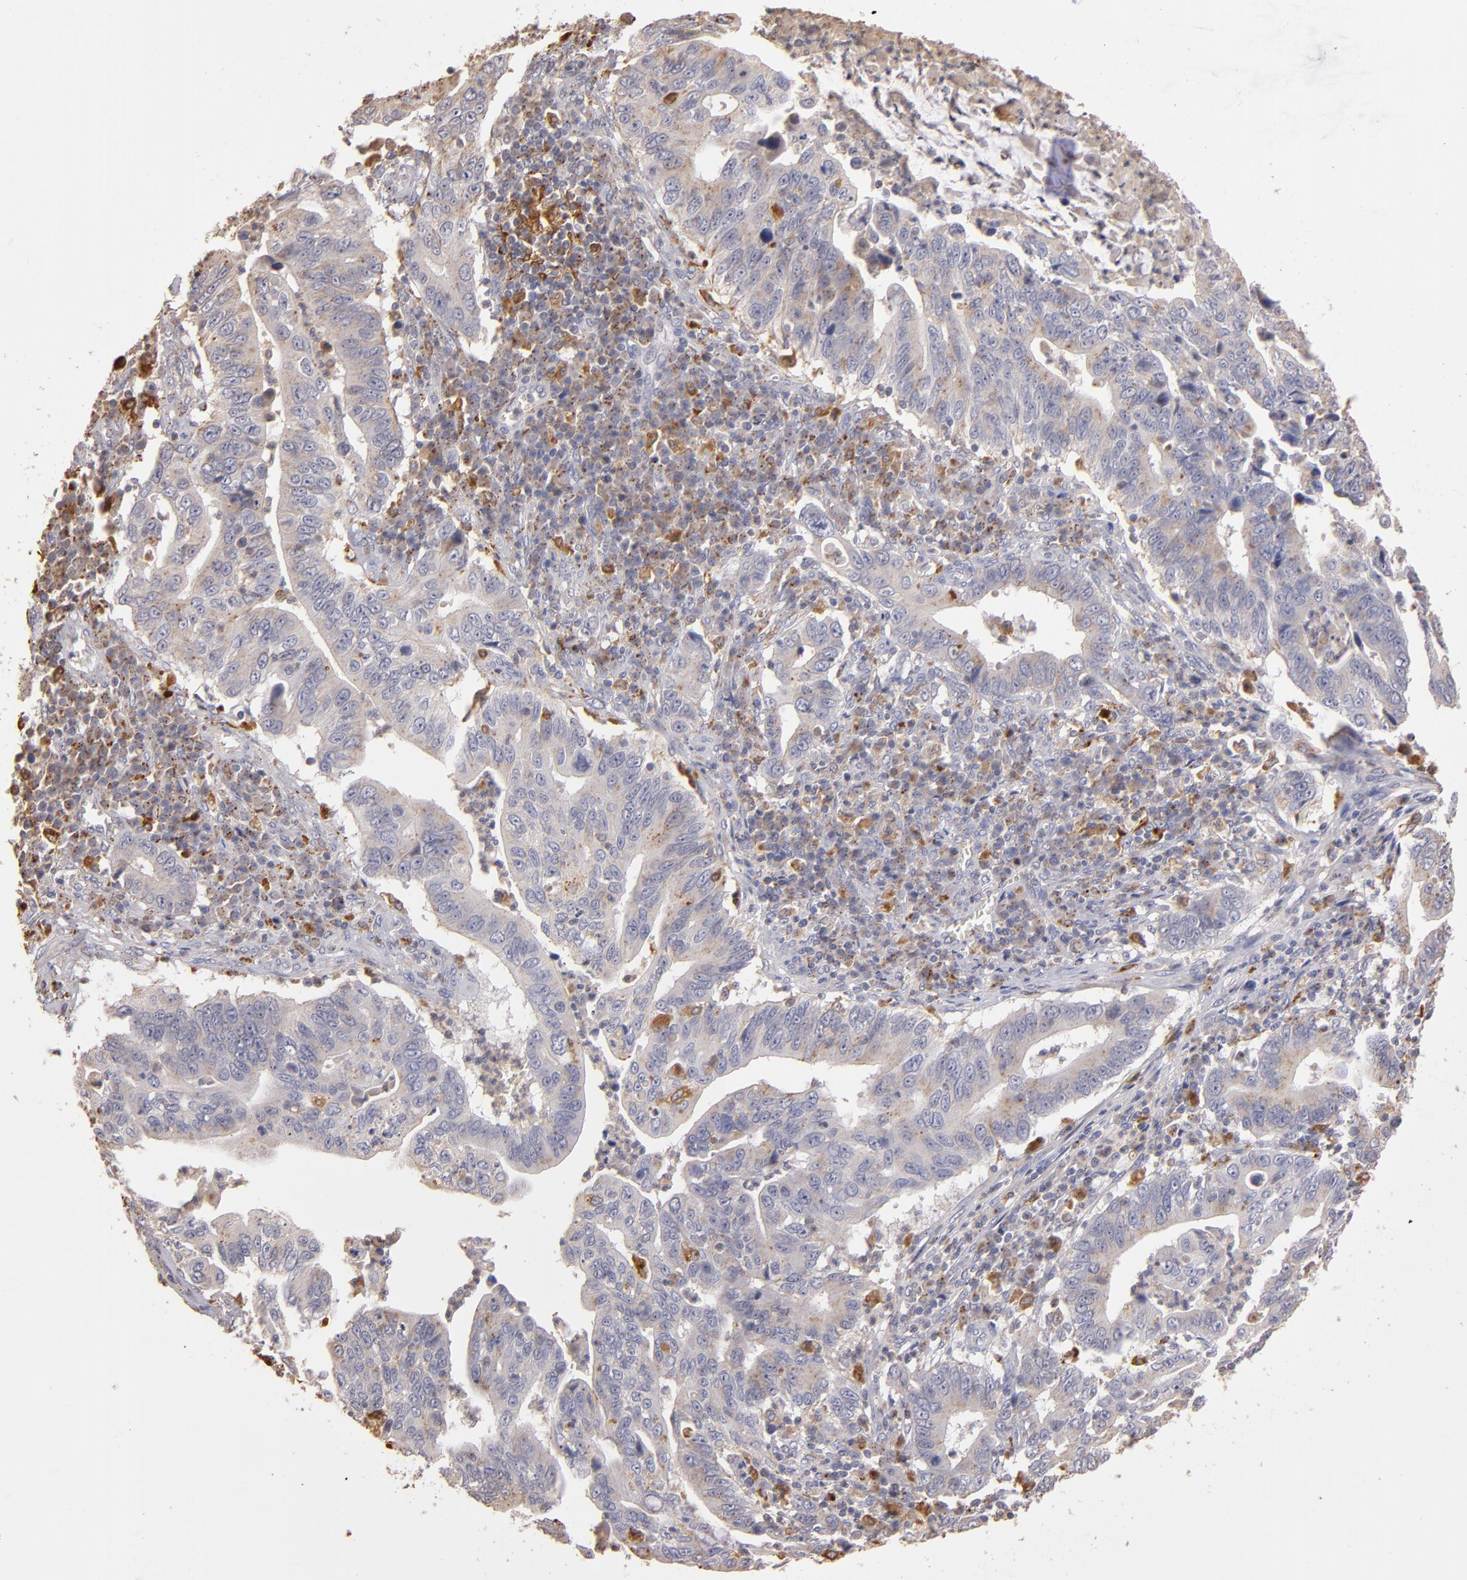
{"staining": {"intensity": "weak", "quantity": "25%-75%", "location": "cytoplasmic/membranous"}, "tissue": "stomach cancer", "cell_type": "Tumor cells", "image_type": "cancer", "snomed": [{"axis": "morphology", "description": "Adenocarcinoma, NOS"}, {"axis": "topography", "description": "Stomach, upper"}], "caption": "This photomicrograph exhibits immunohistochemistry (IHC) staining of human stomach adenocarcinoma, with low weak cytoplasmic/membranous staining in approximately 25%-75% of tumor cells.", "gene": "TRAF1", "patient": {"sex": "male", "age": 63}}